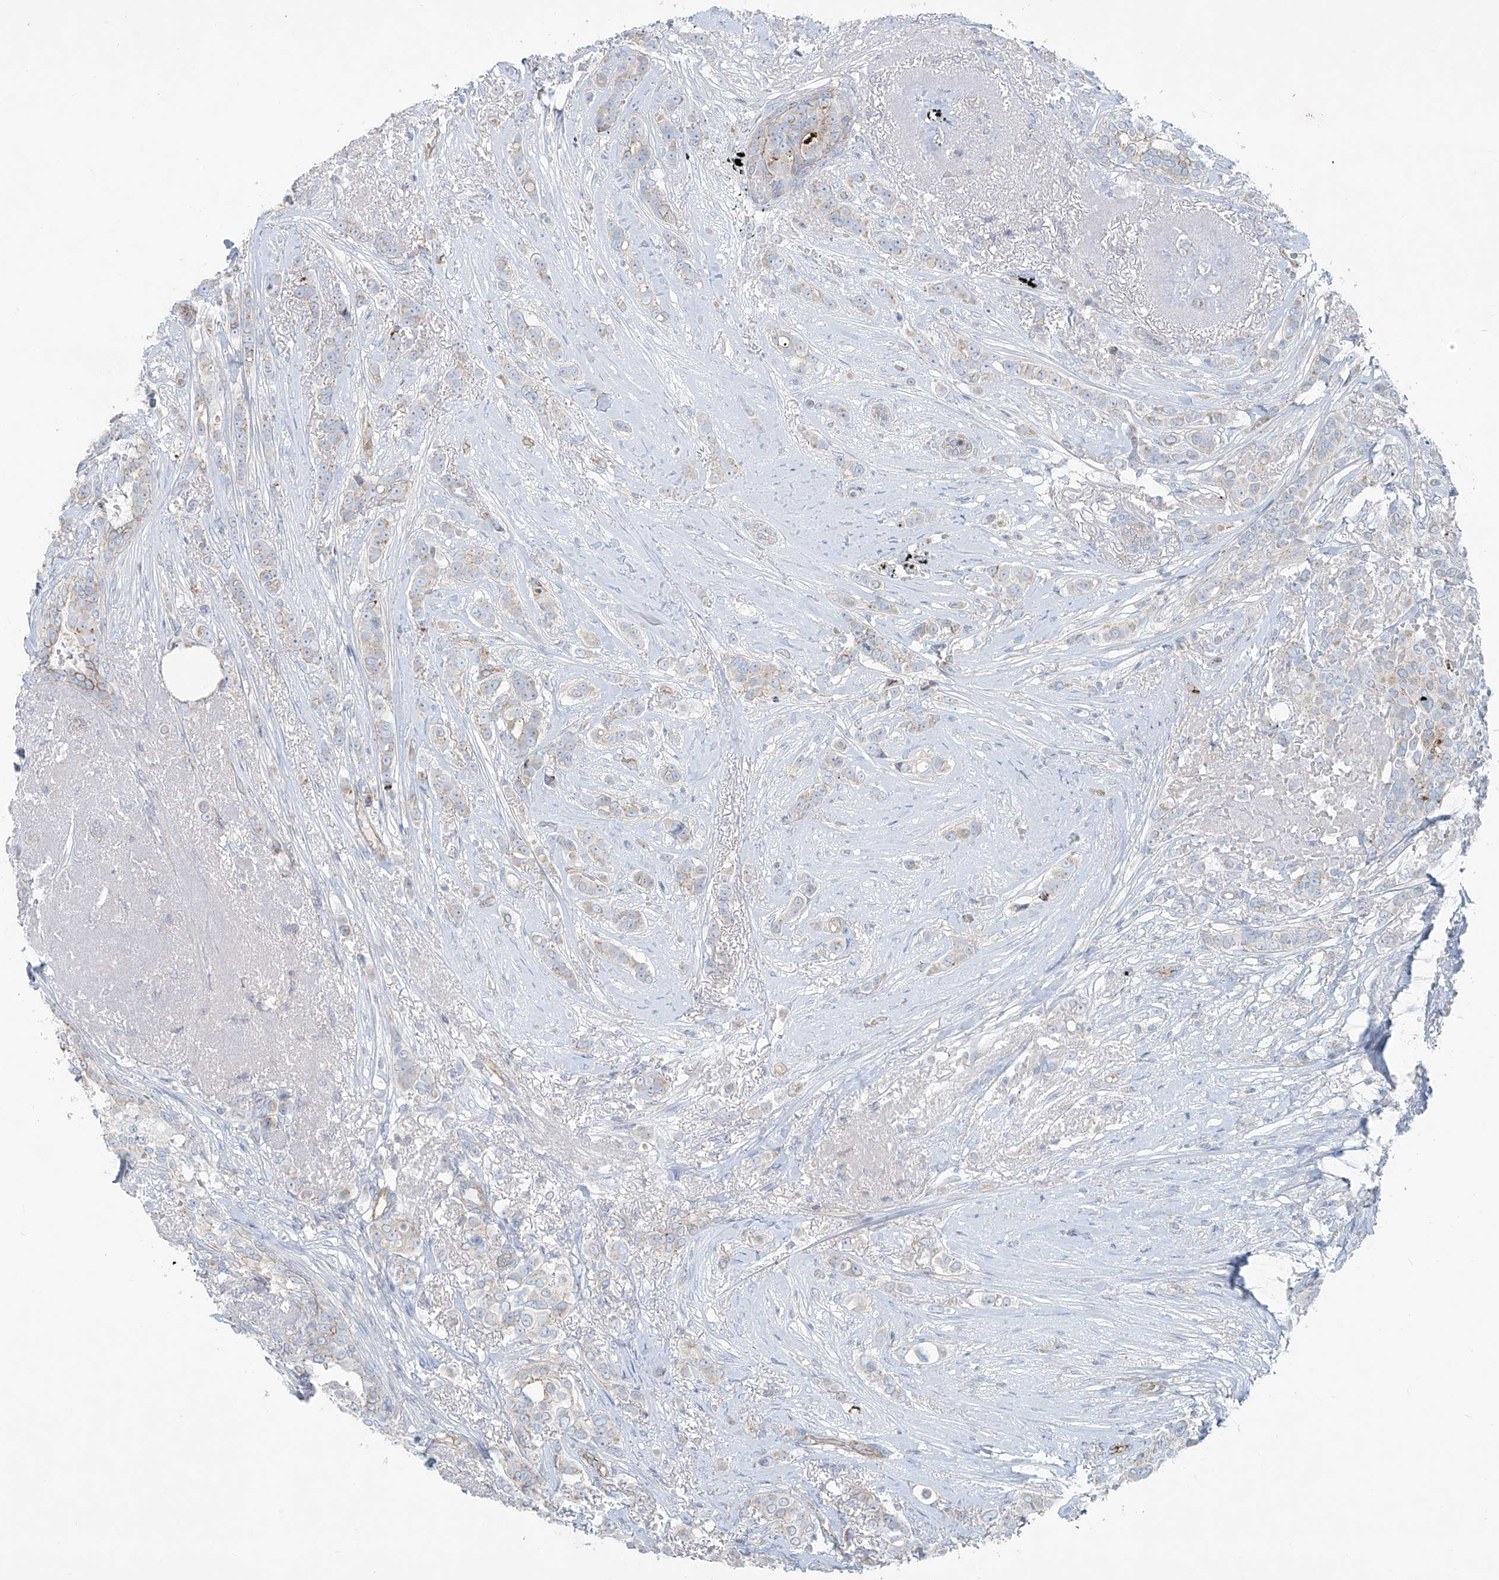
{"staining": {"intensity": "negative", "quantity": "none", "location": "none"}, "tissue": "breast cancer", "cell_type": "Tumor cells", "image_type": "cancer", "snomed": [{"axis": "morphology", "description": "Lobular carcinoma"}, {"axis": "topography", "description": "Breast"}], "caption": "Breast cancer was stained to show a protein in brown. There is no significant positivity in tumor cells.", "gene": "VAMP5", "patient": {"sex": "female", "age": 51}}